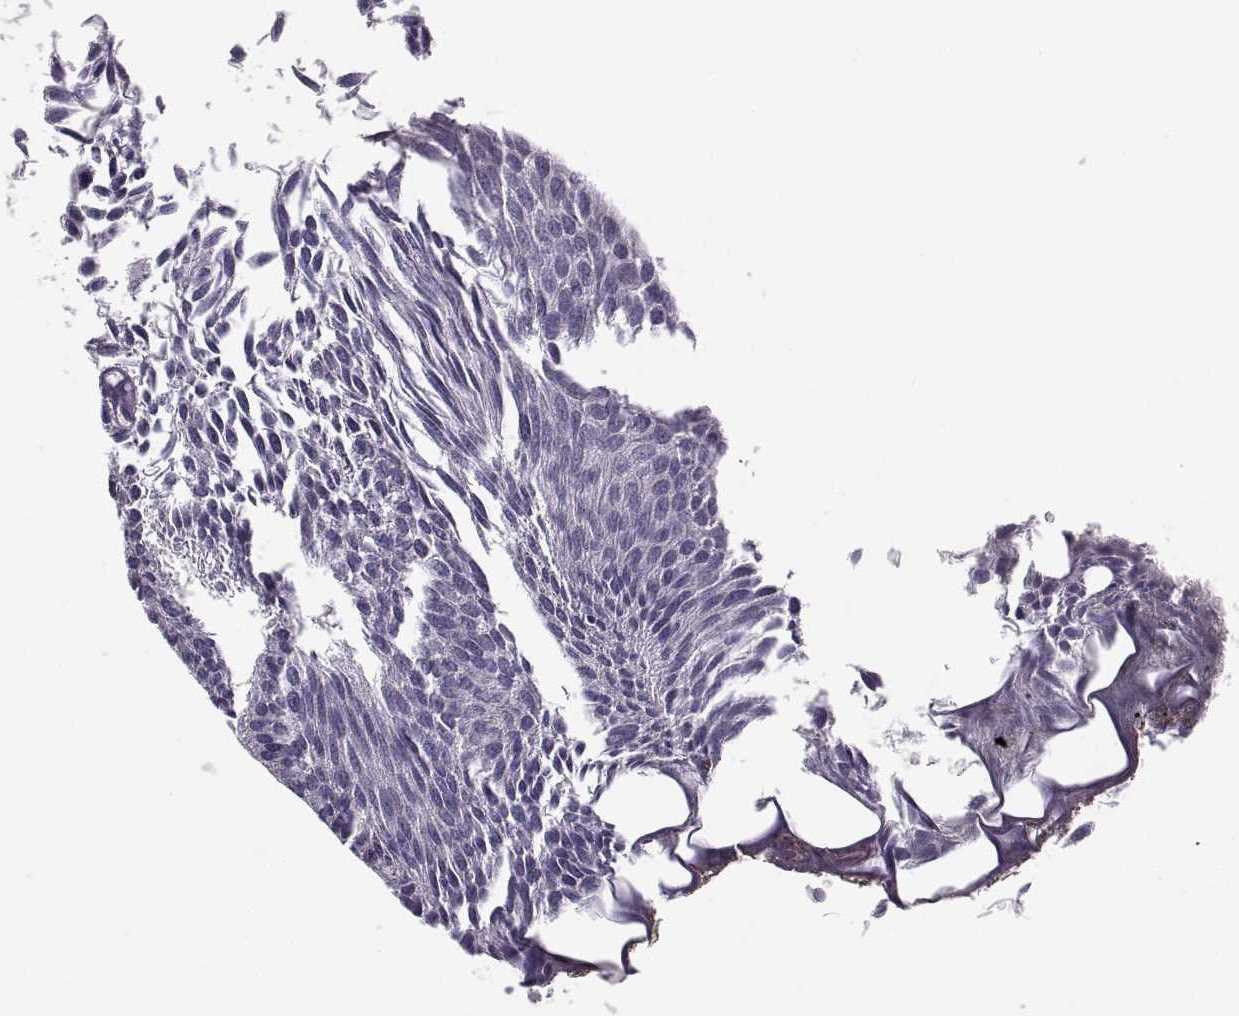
{"staining": {"intensity": "negative", "quantity": "none", "location": "none"}, "tissue": "urothelial cancer", "cell_type": "Tumor cells", "image_type": "cancer", "snomed": [{"axis": "morphology", "description": "Urothelial carcinoma, Low grade"}, {"axis": "topography", "description": "Urinary bladder"}], "caption": "Urothelial cancer was stained to show a protein in brown. There is no significant staining in tumor cells.", "gene": "C16orf86", "patient": {"sex": "male", "age": 63}}